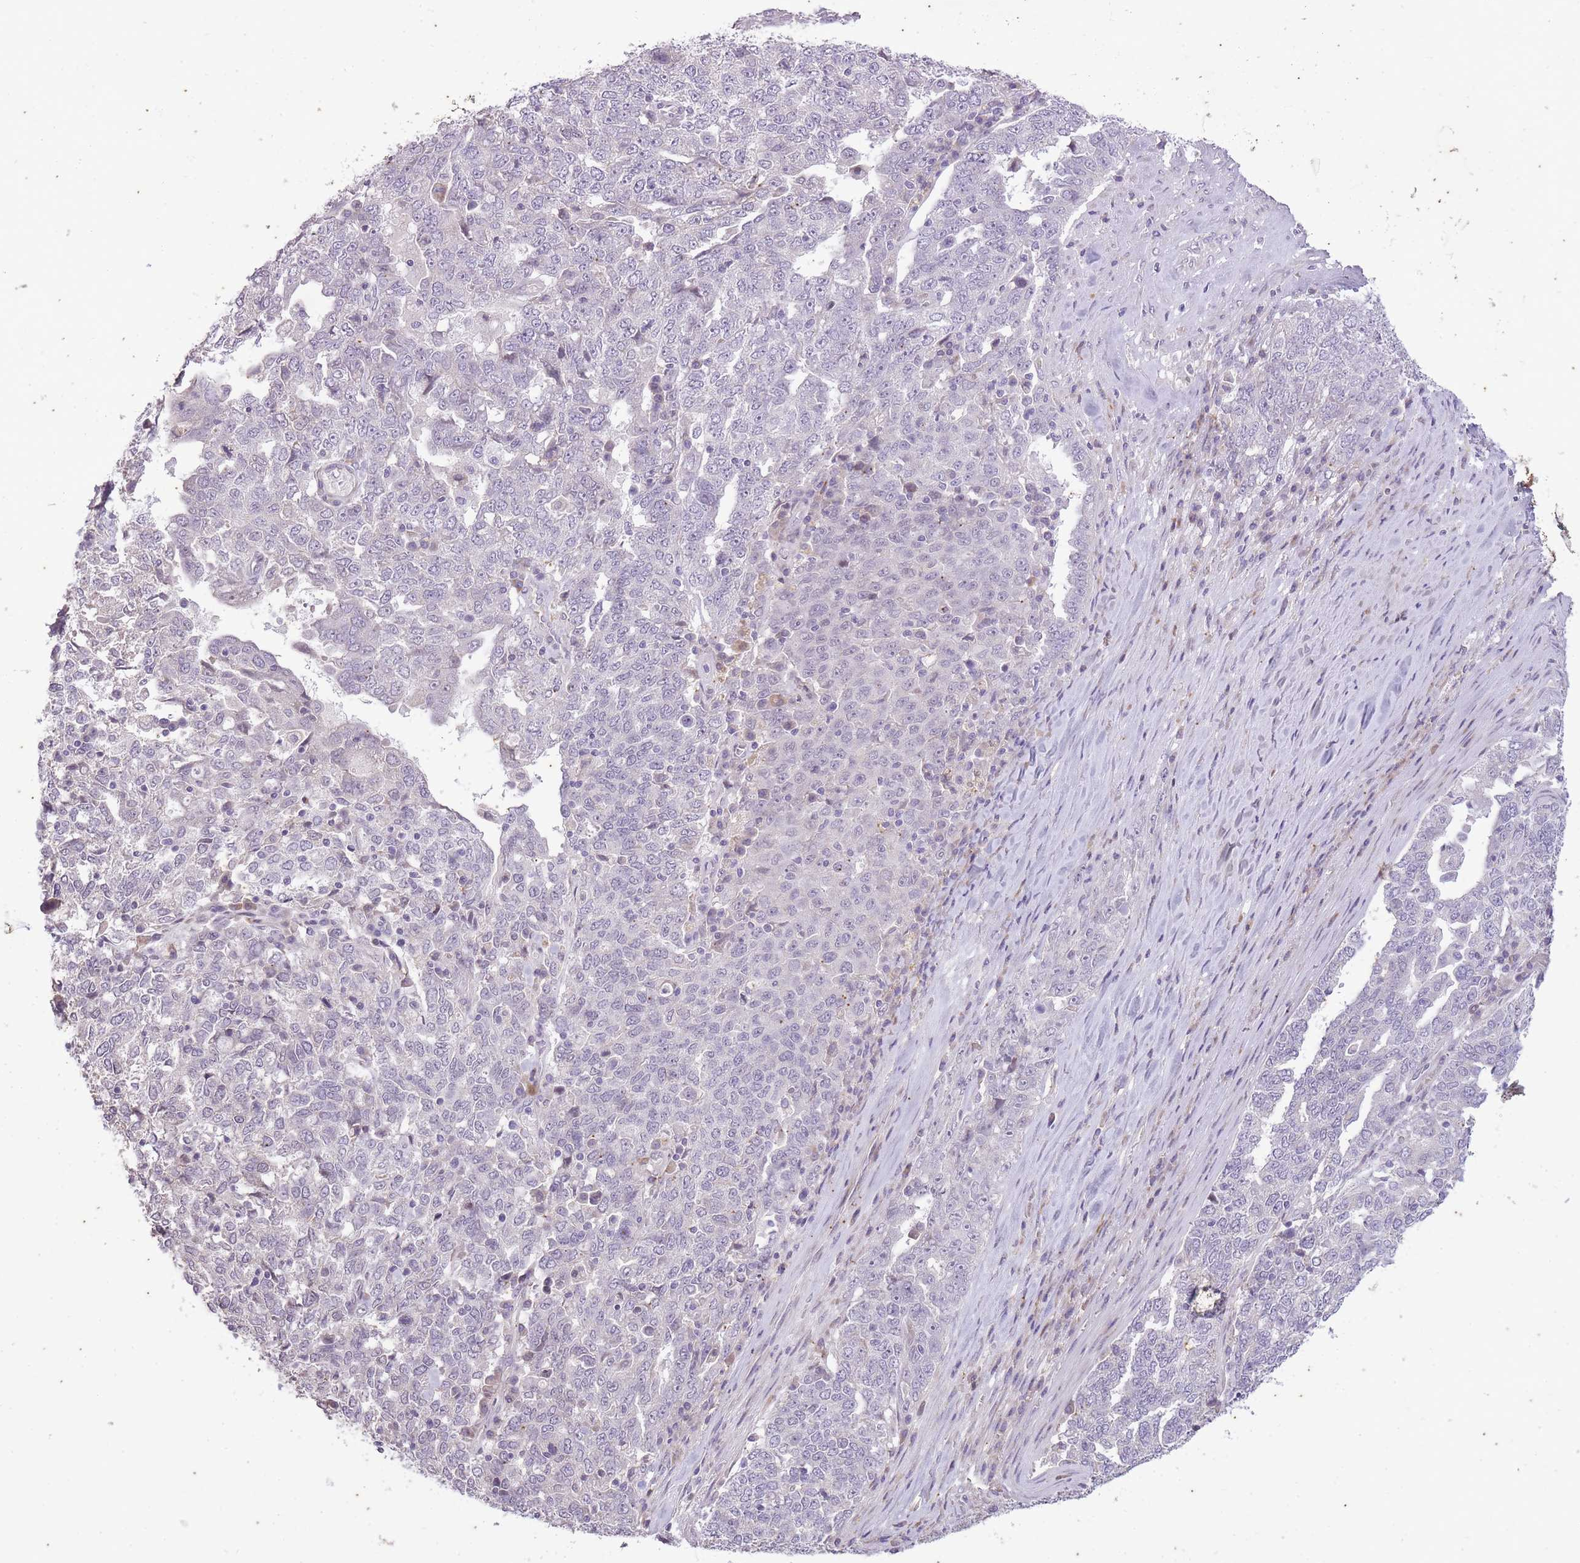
{"staining": {"intensity": "negative", "quantity": "none", "location": "none"}, "tissue": "ovarian cancer", "cell_type": "Tumor cells", "image_type": "cancer", "snomed": [{"axis": "morphology", "description": "Carcinoma, endometroid"}, {"axis": "topography", "description": "Ovary"}], "caption": "Human ovarian cancer stained for a protein using immunohistochemistry displays no expression in tumor cells.", "gene": "CNTNAP3", "patient": {"sex": "female", "age": 62}}